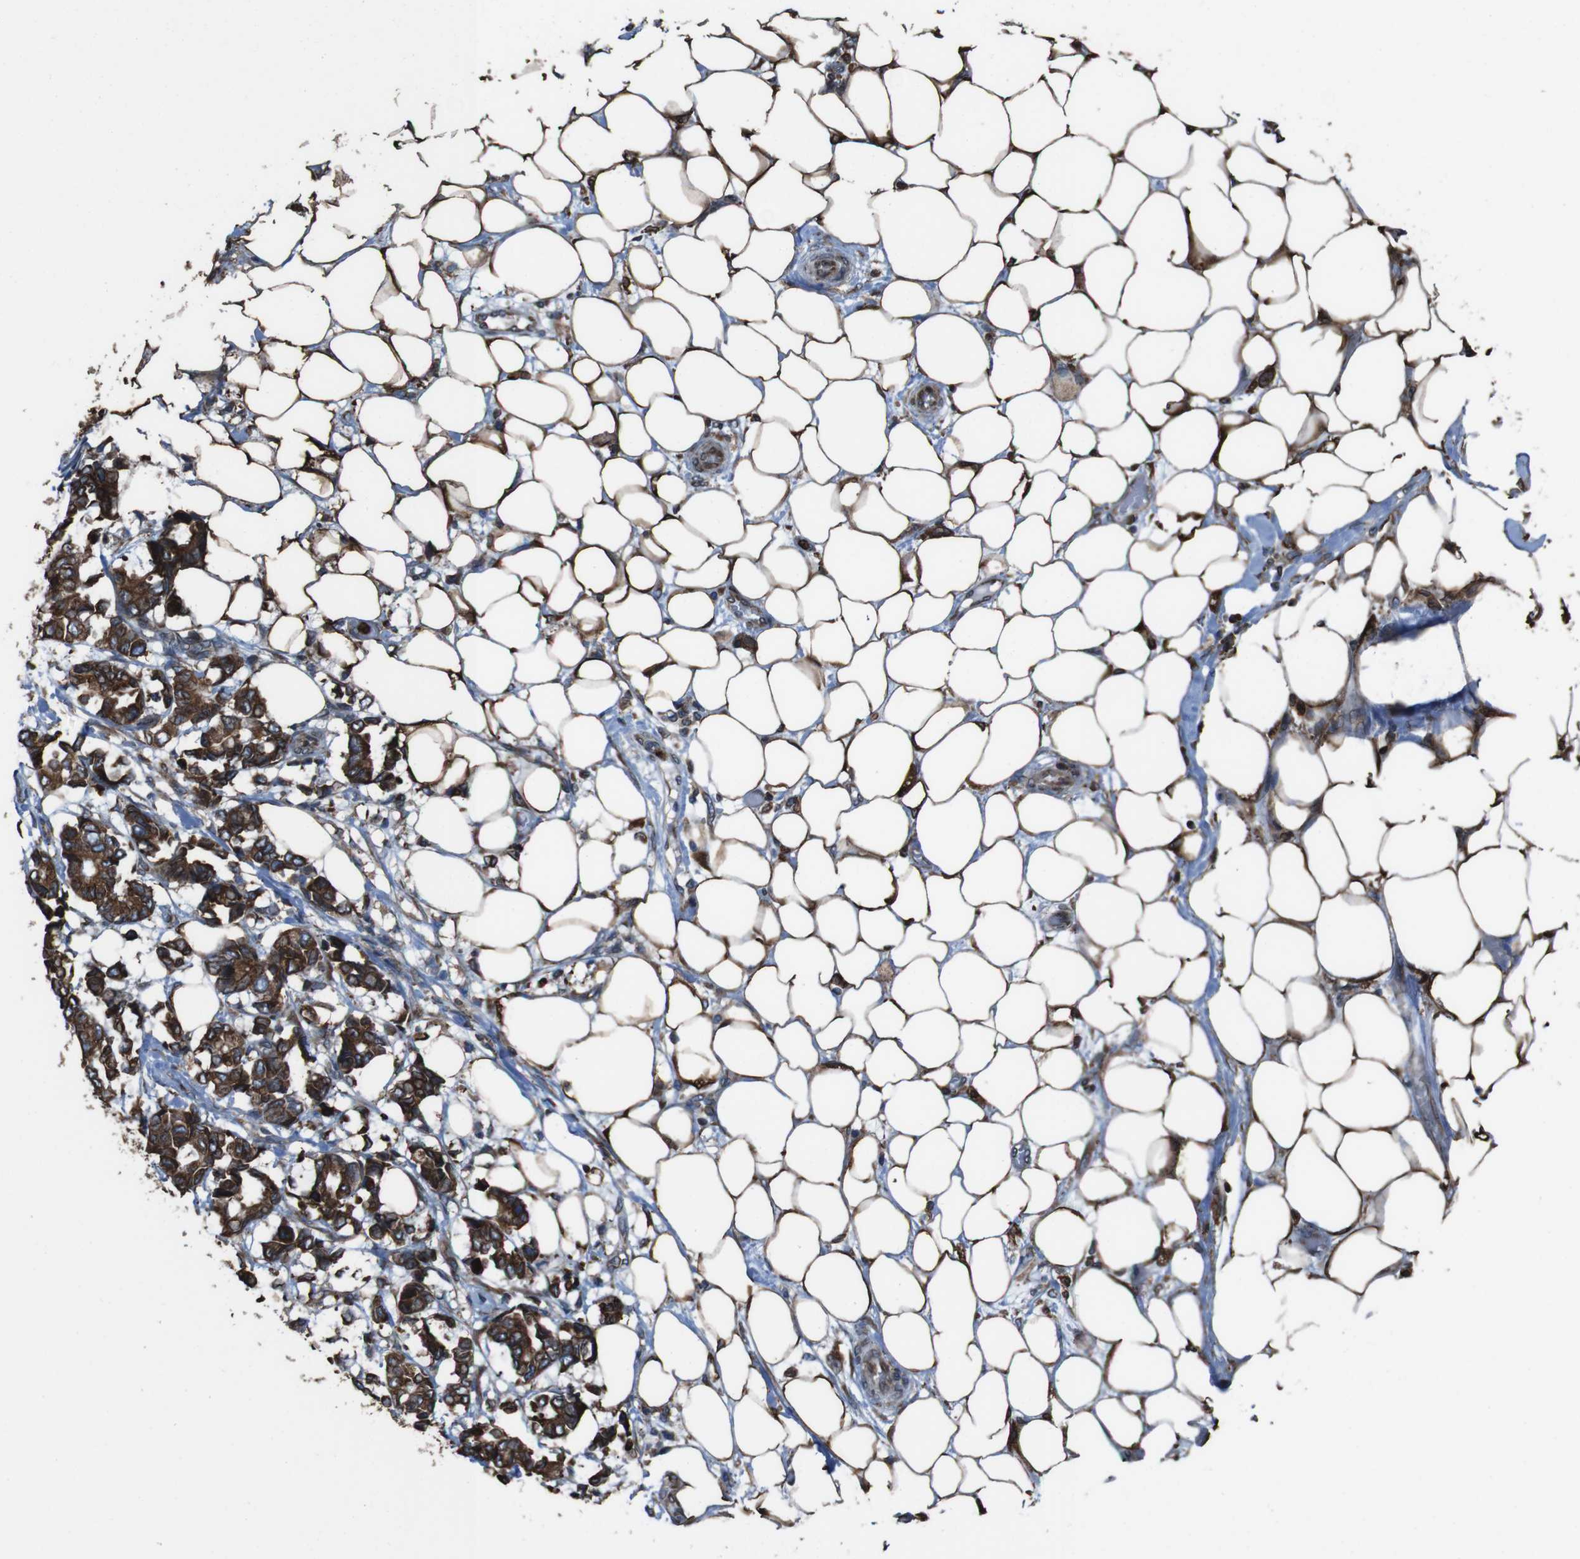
{"staining": {"intensity": "strong", "quantity": ">75%", "location": "cytoplasmic/membranous"}, "tissue": "breast cancer", "cell_type": "Tumor cells", "image_type": "cancer", "snomed": [{"axis": "morphology", "description": "Duct carcinoma"}, {"axis": "topography", "description": "Breast"}], "caption": "Approximately >75% of tumor cells in breast cancer show strong cytoplasmic/membranous protein staining as visualized by brown immunohistochemical staining.", "gene": "APMAP", "patient": {"sex": "female", "age": 87}}